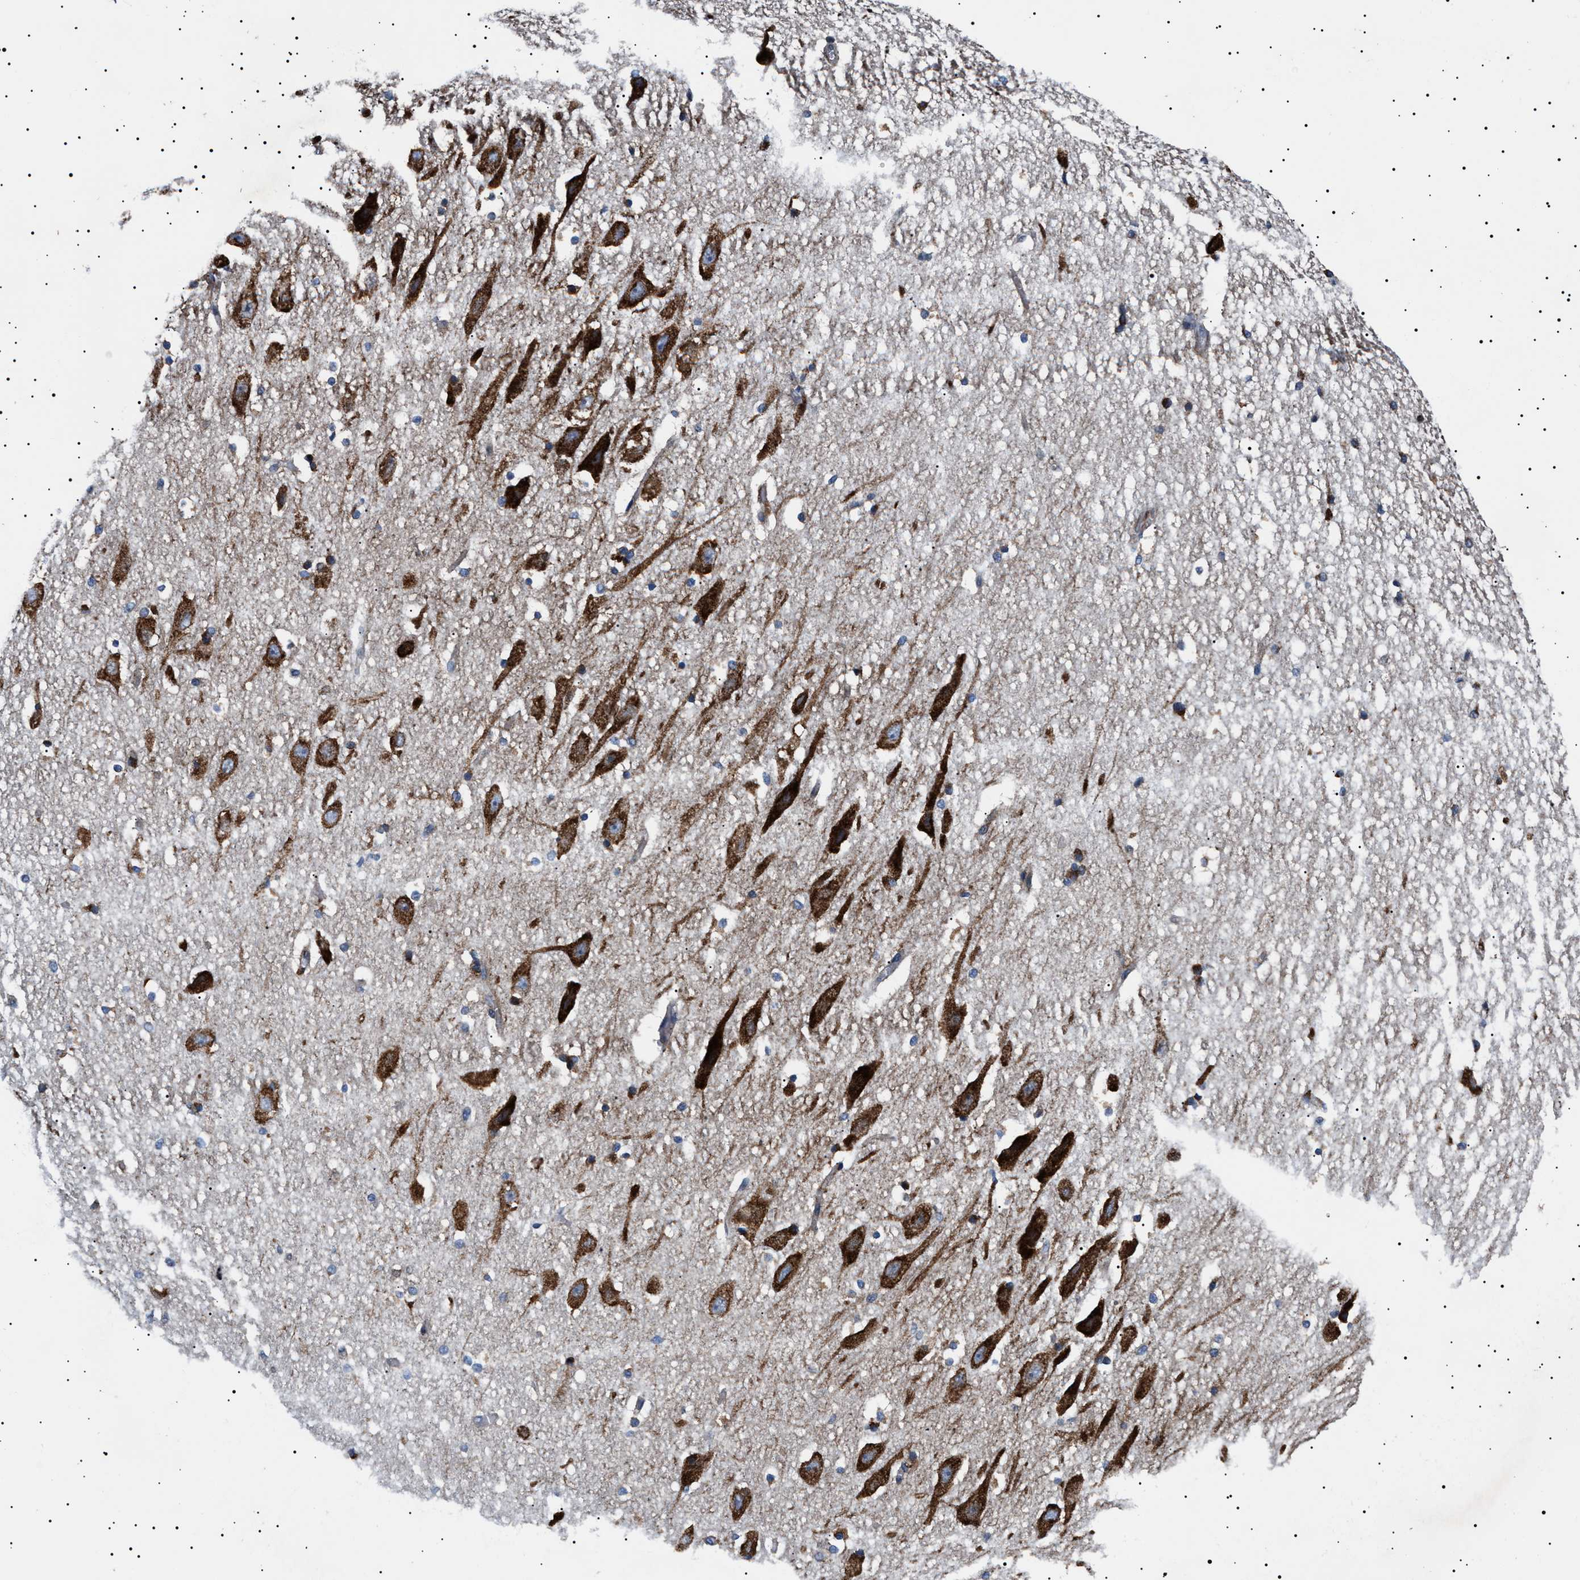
{"staining": {"intensity": "moderate", "quantity": "<25%", "location": "cytoplasmic/membranous"}, "tissue": "hippocampus", "cell_type": "Glial cells", "image_type": "normal", "snomed": [{"axis": "morphology", "description": "Normal tissue, NOS"}, {"axis": "topography", "description": "Hippocampus"}], "caption": "A histopathology image of human hippocampus stained for a protein displays moderate cytoplasmic/membranous brown staining in glial cells. (Brightfield microscopy of DAB IHC at high magnification).", "gene": "TOP1MT", "patient": {"sex": "female", "age": 19}}